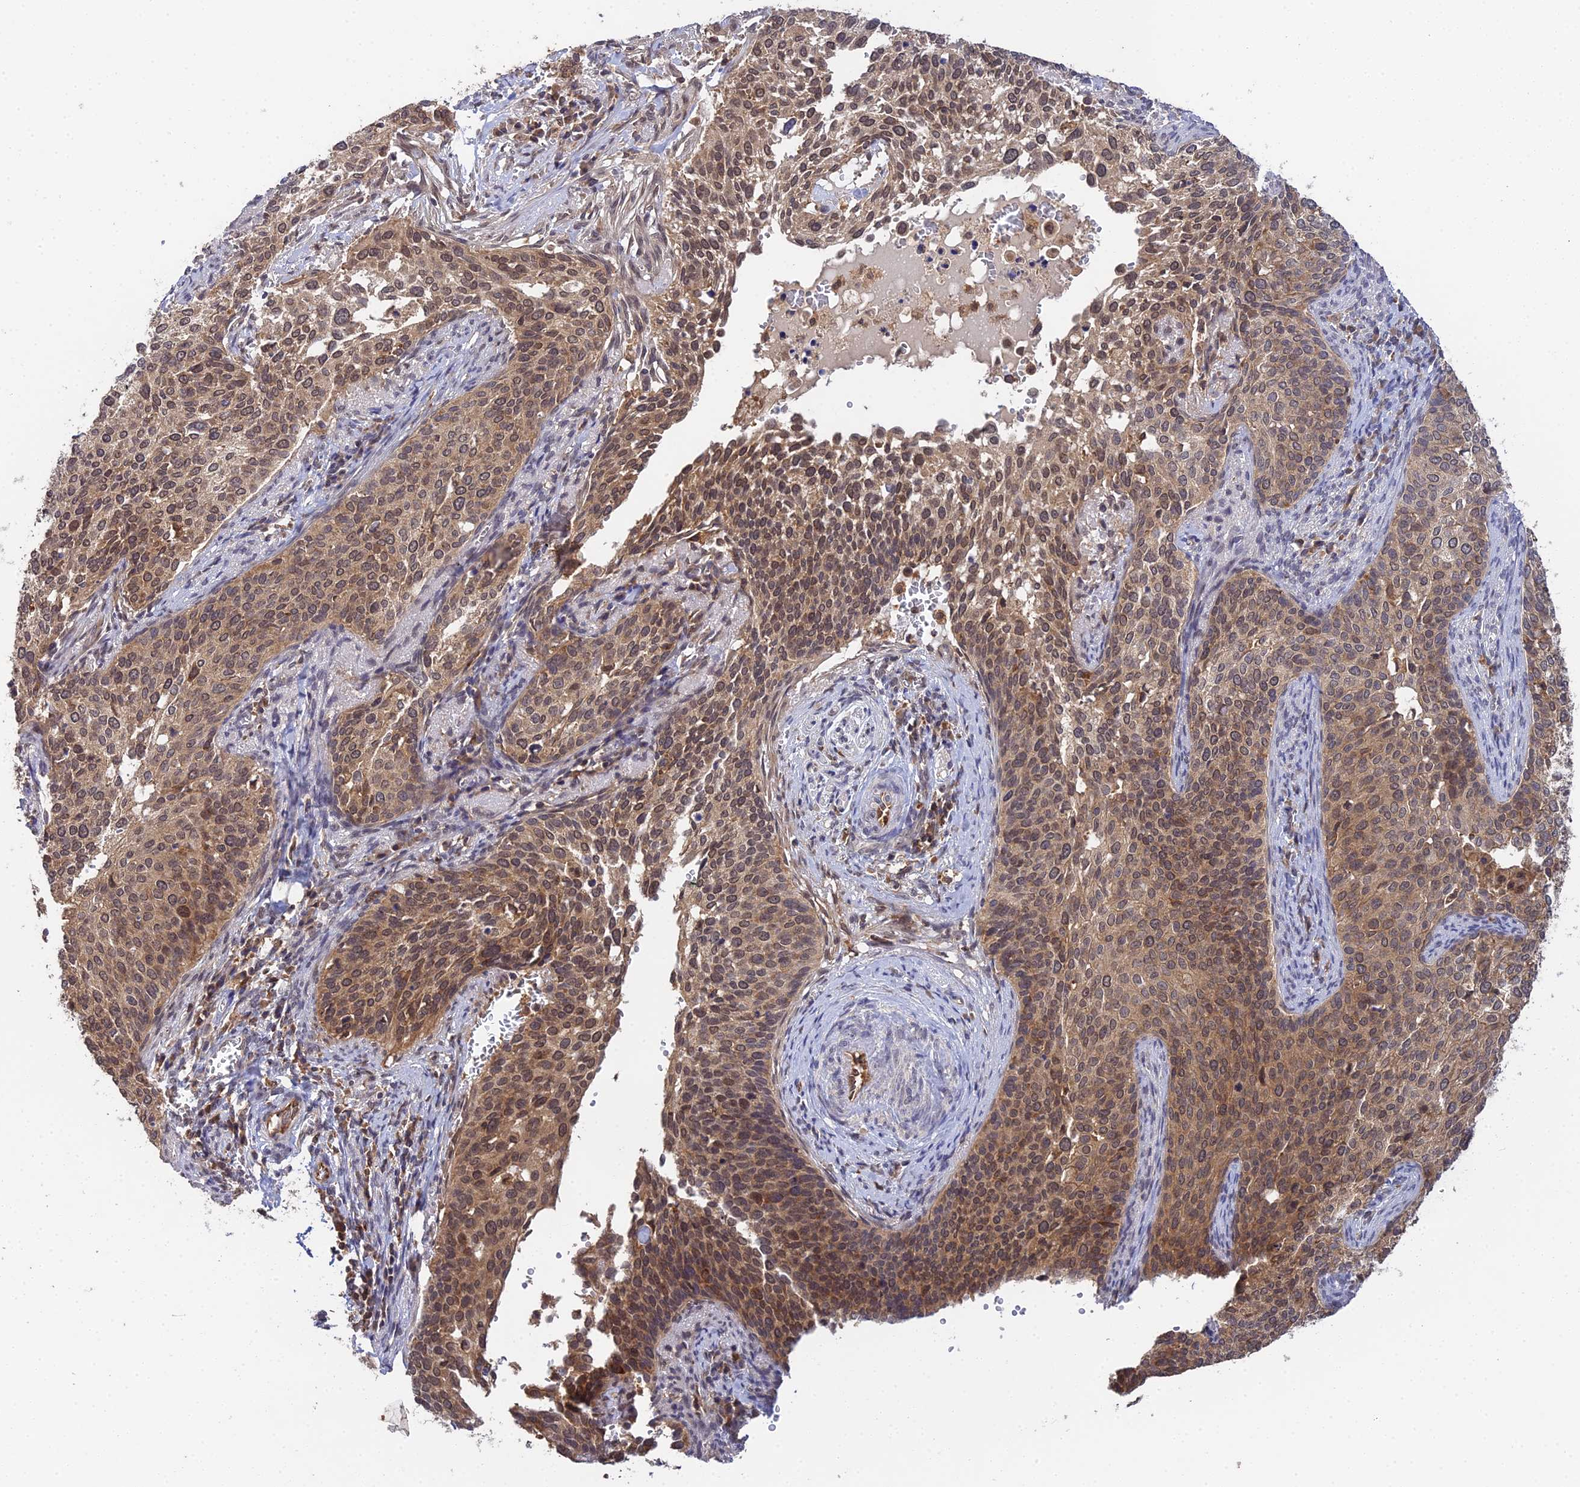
{"staining": {"intensity": "moderate", "quantity": ">75%", "location": "cytoplasmic/membranous,nuclear"}, "tissue": "cervical cancer", "cell_type": "Tumor cells", "image_type": "cancer", "snomed": [{"axis": "morphology", "description": "Squamous cell carcinoma, NOS"}, {"axis": "topography", "description": "Cervix"}], "caption": "Immunohistochemistry (IHC) staining of cervical squamous cell carcinoma, which reveals medium levels of moderate cytoplasmic/membranous and nuclear staining in approximately >75% of tumor cells indicating moderate cytoplasmic/membranous and nuclear protein staining. The staining was performed using DAB (3,3'-diaminobenzidine) (brown) for protein detection and nuclei were counterstained in hematoxylin (blue).", "gene": "TPRX1", "patient": {"sex": "female", "age": 44}}